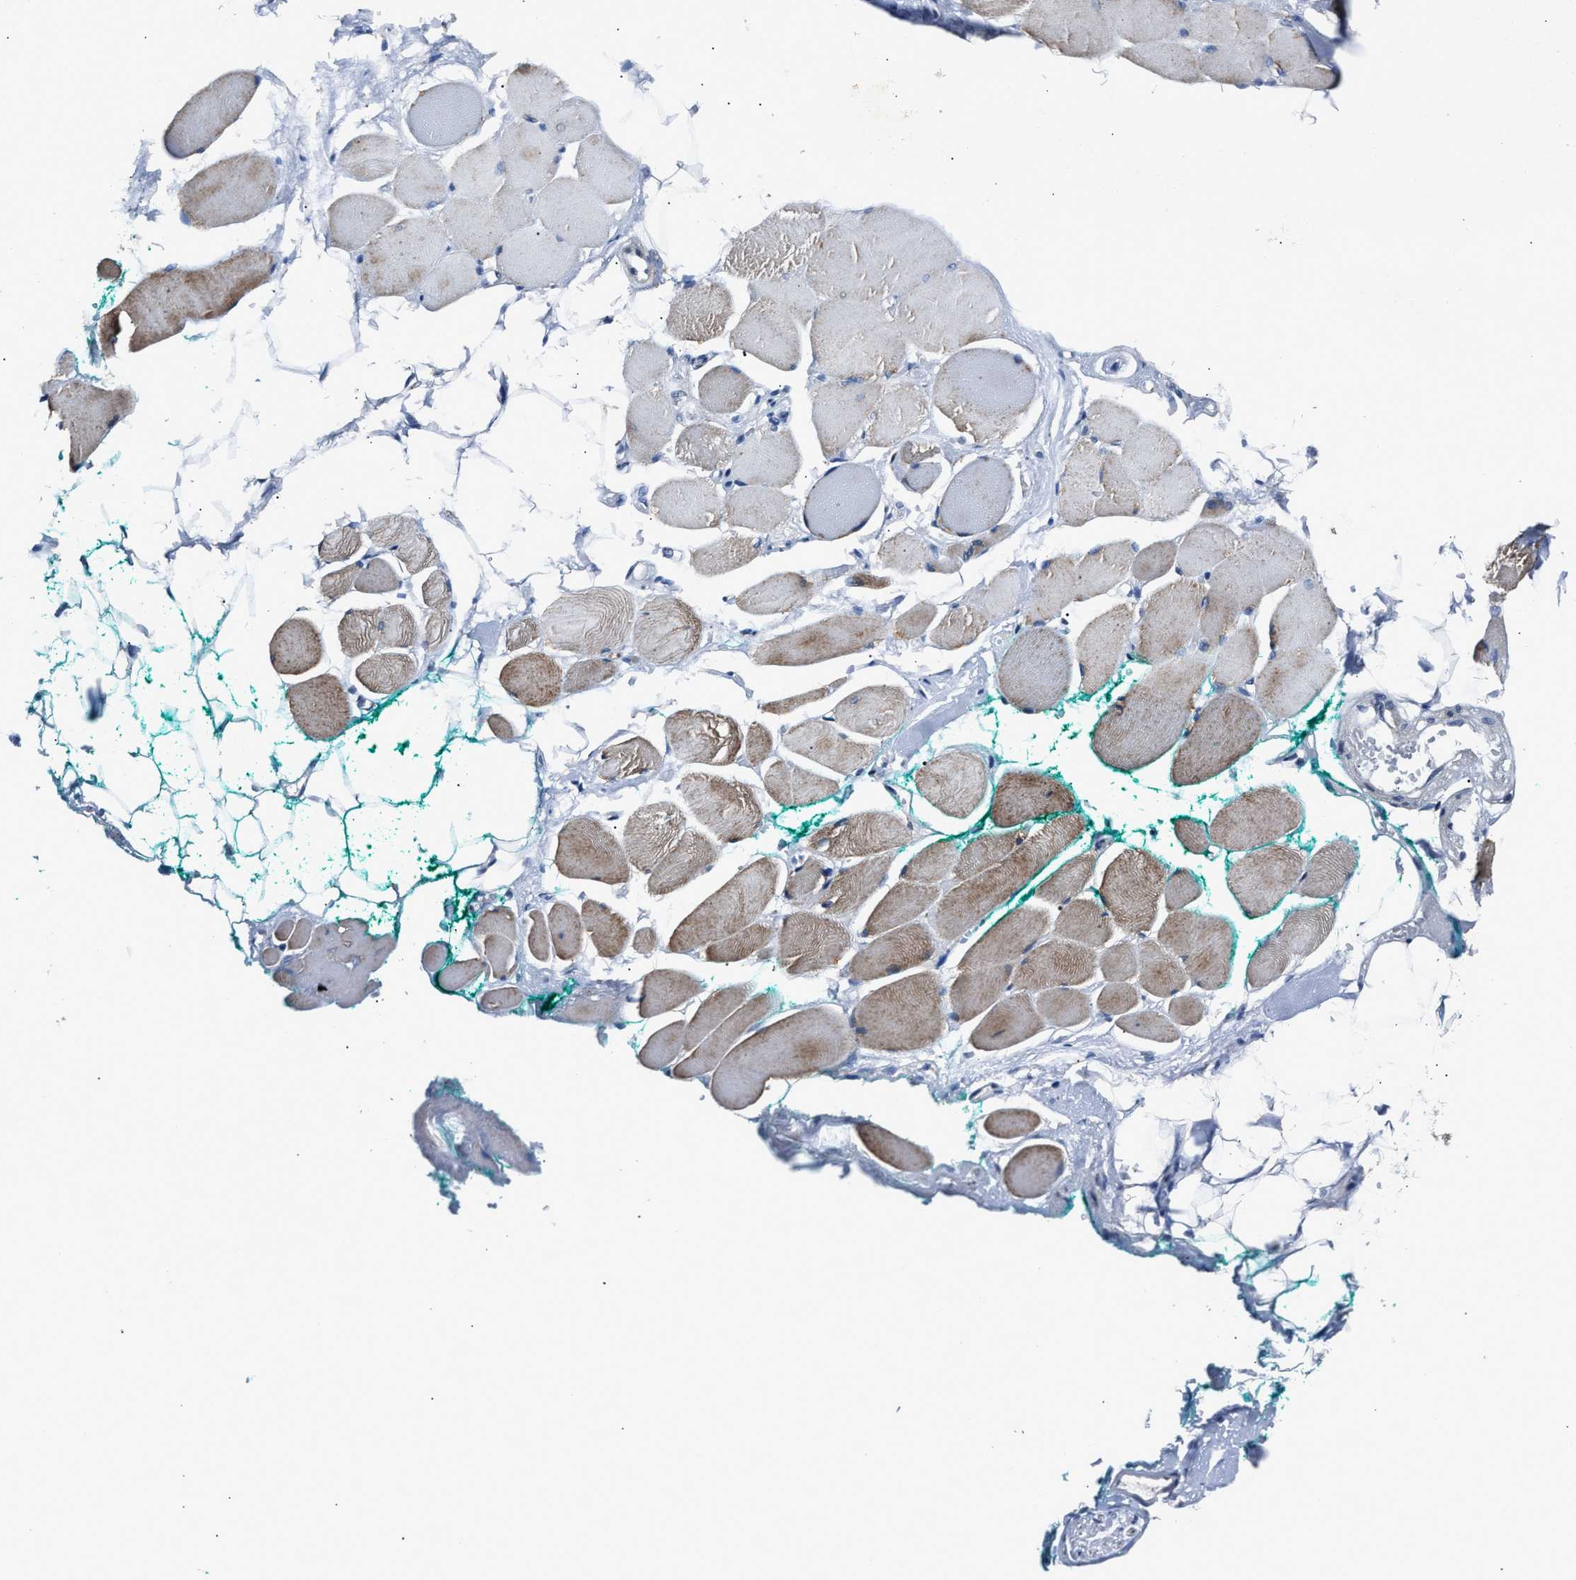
{"staining": {"intensity": "strong", "quantity": "25%-75%", "location": "cytoplasmic/membranous"}, "tissue": "skeletal muscle", "cell_type": "Myocytes", "image_type": "normal", "snomed": [{"axis": "morphology", "description": "Normal tissue, NOS"}, {"axis": "topography", "description": "Skeletal muscle"}, {"axis": "topography", "description": "Peripheral nerve tissue"}], "caption": "Protein staining of benign skeletal muscle demonstrates strong cytoplasmic/membranous expression in about 25%-75% of myocytes.", "gene": "DNAJC24", "patient": {"sex": "female", "age": 84}}